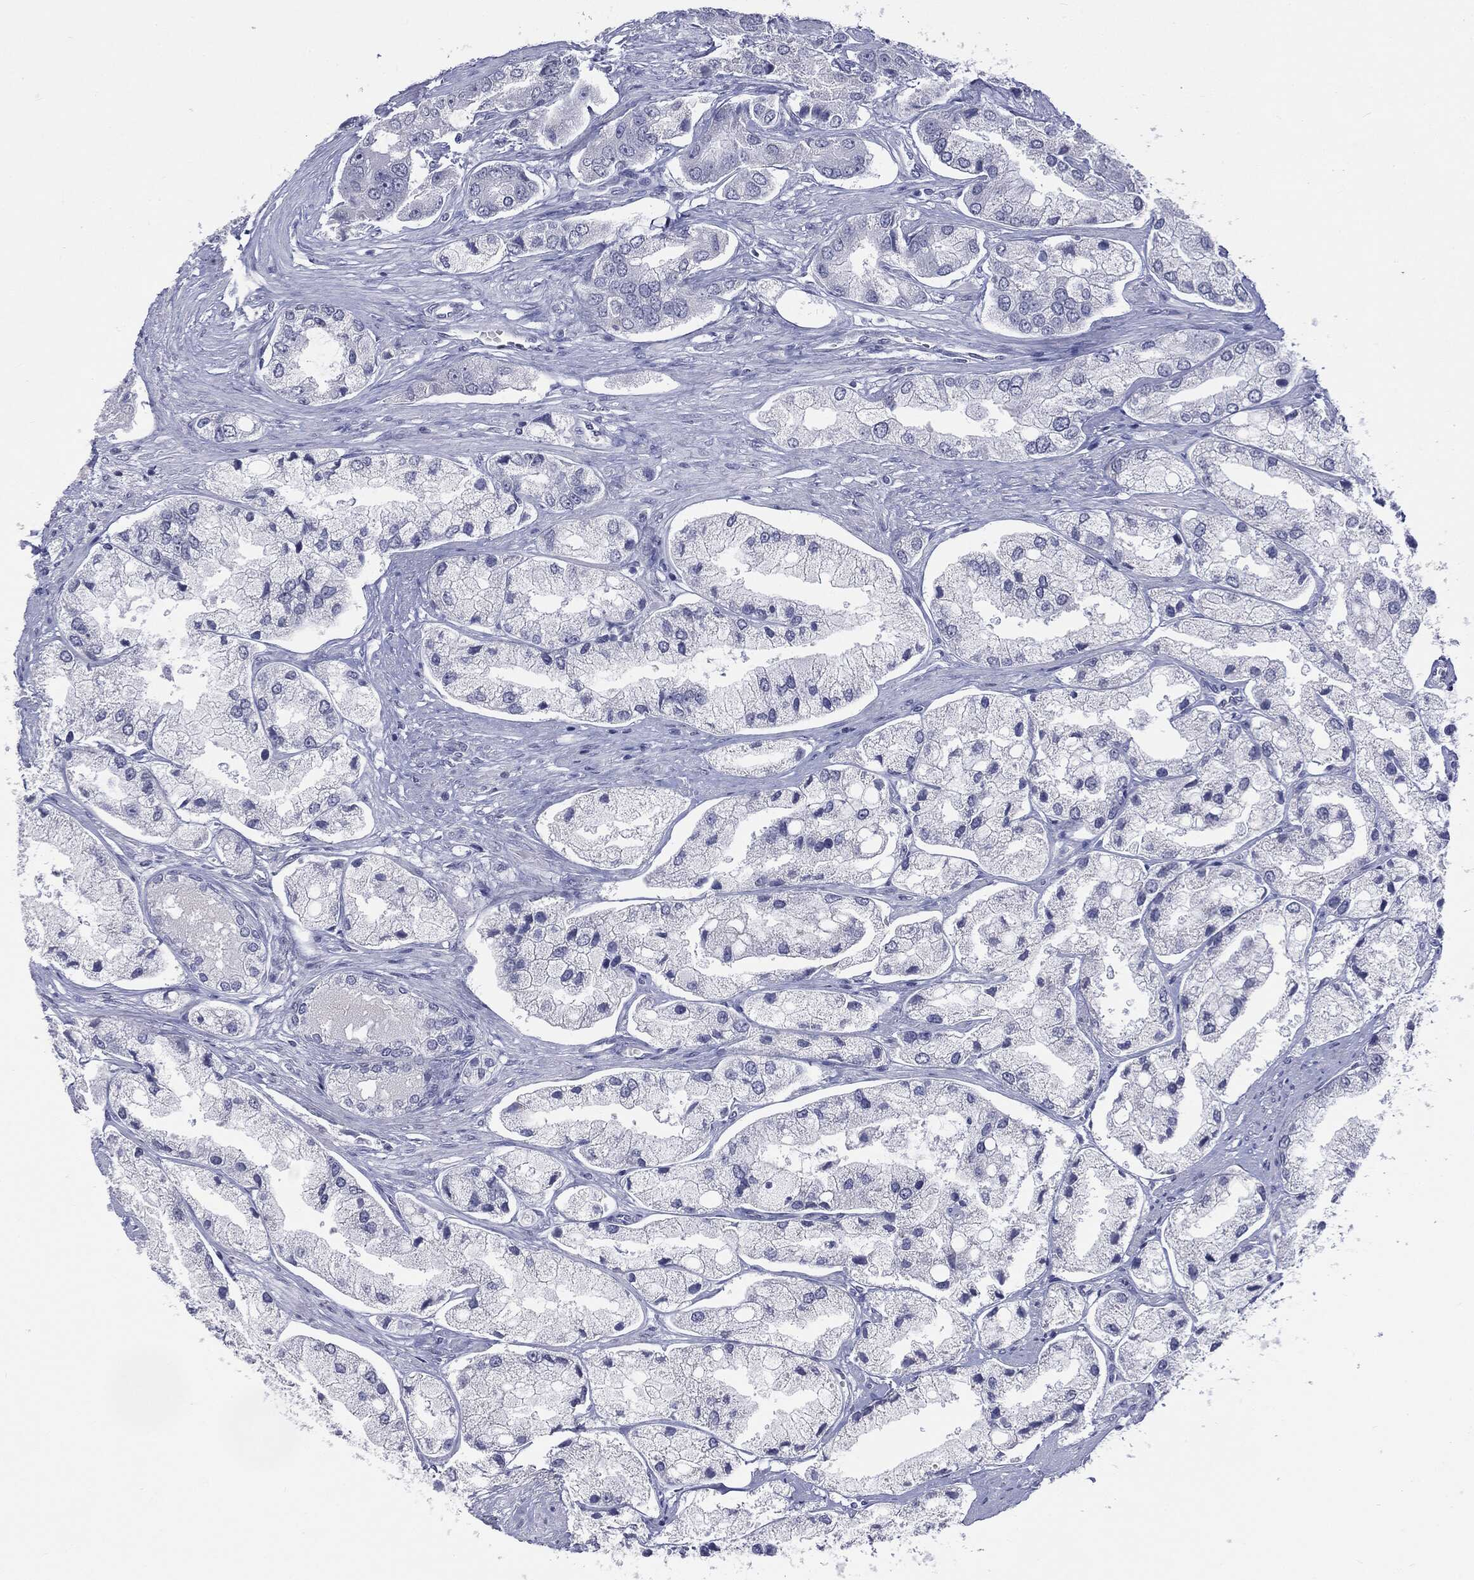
{"staining": {"intensity": "negative", "quantity": "none", "location": "none"}, "tissue": "prostate cancer", "cell_type": "Tumor cells", "image_type": "cancer", "snomed": [{"axis": "morphology", "description": "Adenocarcinoma, Low grade"}, {"axis": "topography", "description": "Prostate"}], "caption": "Immunohistochemical staining of low-grade adenocarcinoma (prostate) reveals no significant expression in tumor cells.", "gene": "TSHB", "patient": {"sex": "male", "age": 69}}